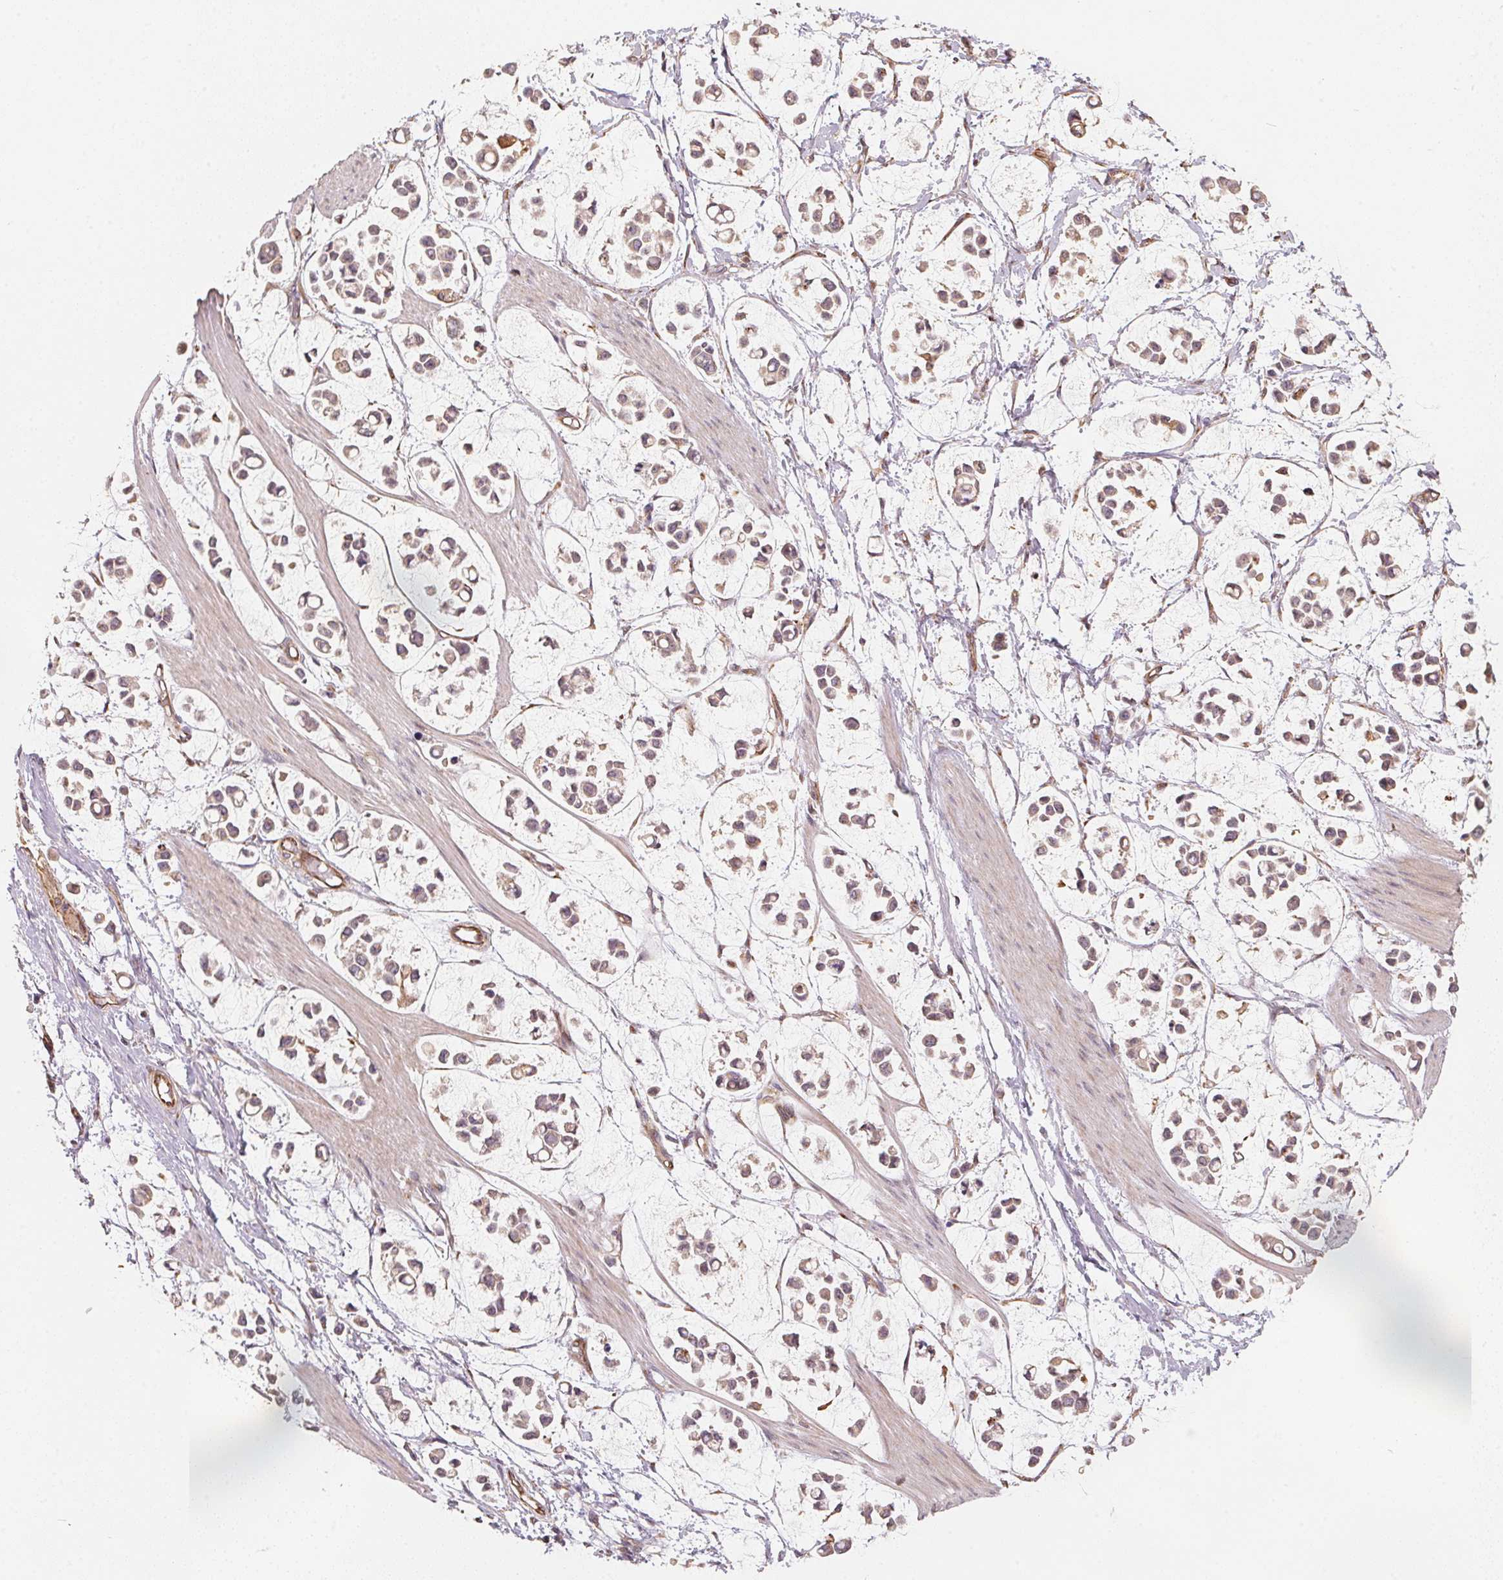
{"staining": {"intensity": "weak", "quantity": "25%-75%", "location": "cytoplasmic/membranous"}, "tissue": "stomach cancer", "cell_type": "Tumor cells", "image_type": "cancer", "snomed": [{"axis": "morphology", "description": "Adenocarcinoma, NOS"}, {"axis": "topography", "description": "Stomach"}], "caption": "DAB immunohistochemical staining of stomach adenocarcinoma displays weak cytoplasmic/membranous protein expression in about 25%-75% of tumor cells.", "gene": "TSPAN12", "patient": {"sex": "male", "age": 82}}